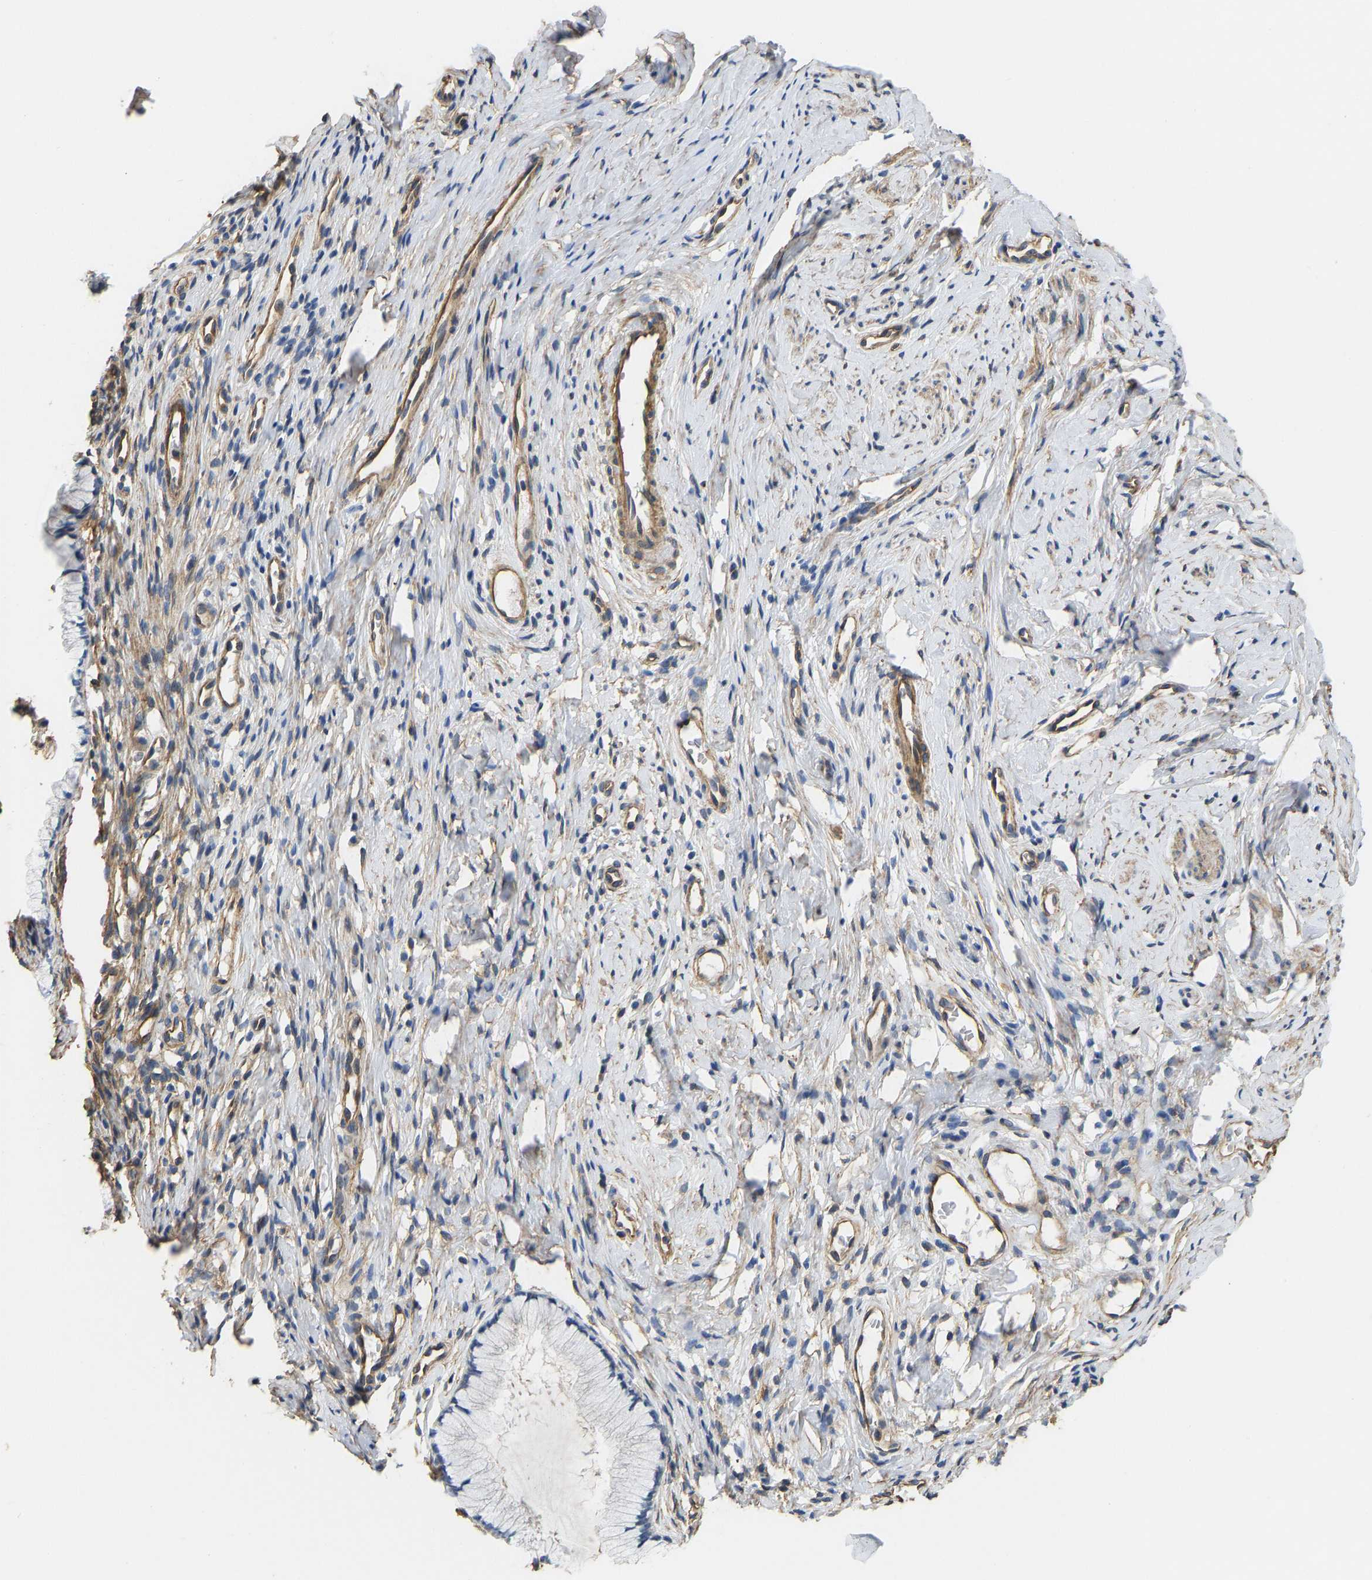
{"staining": {"intensity": "negative", "quantity": "none", "location": "none"}, "tissue": "cervix", "cell_type": "Glandular cells", "image_type": "normal", "snomed": [{"axis": "morphology", "description": "Normal tissue, NOS"}, {"axis": "topography", "description": "Cervix"}], "caption": "This is an immunohistochemistry (IHC) photomicrograph of benign human cervix. There is no expression in glandular cells.", "gene": "ELMO2", "patient": {"sex": "female", "age": 77}}